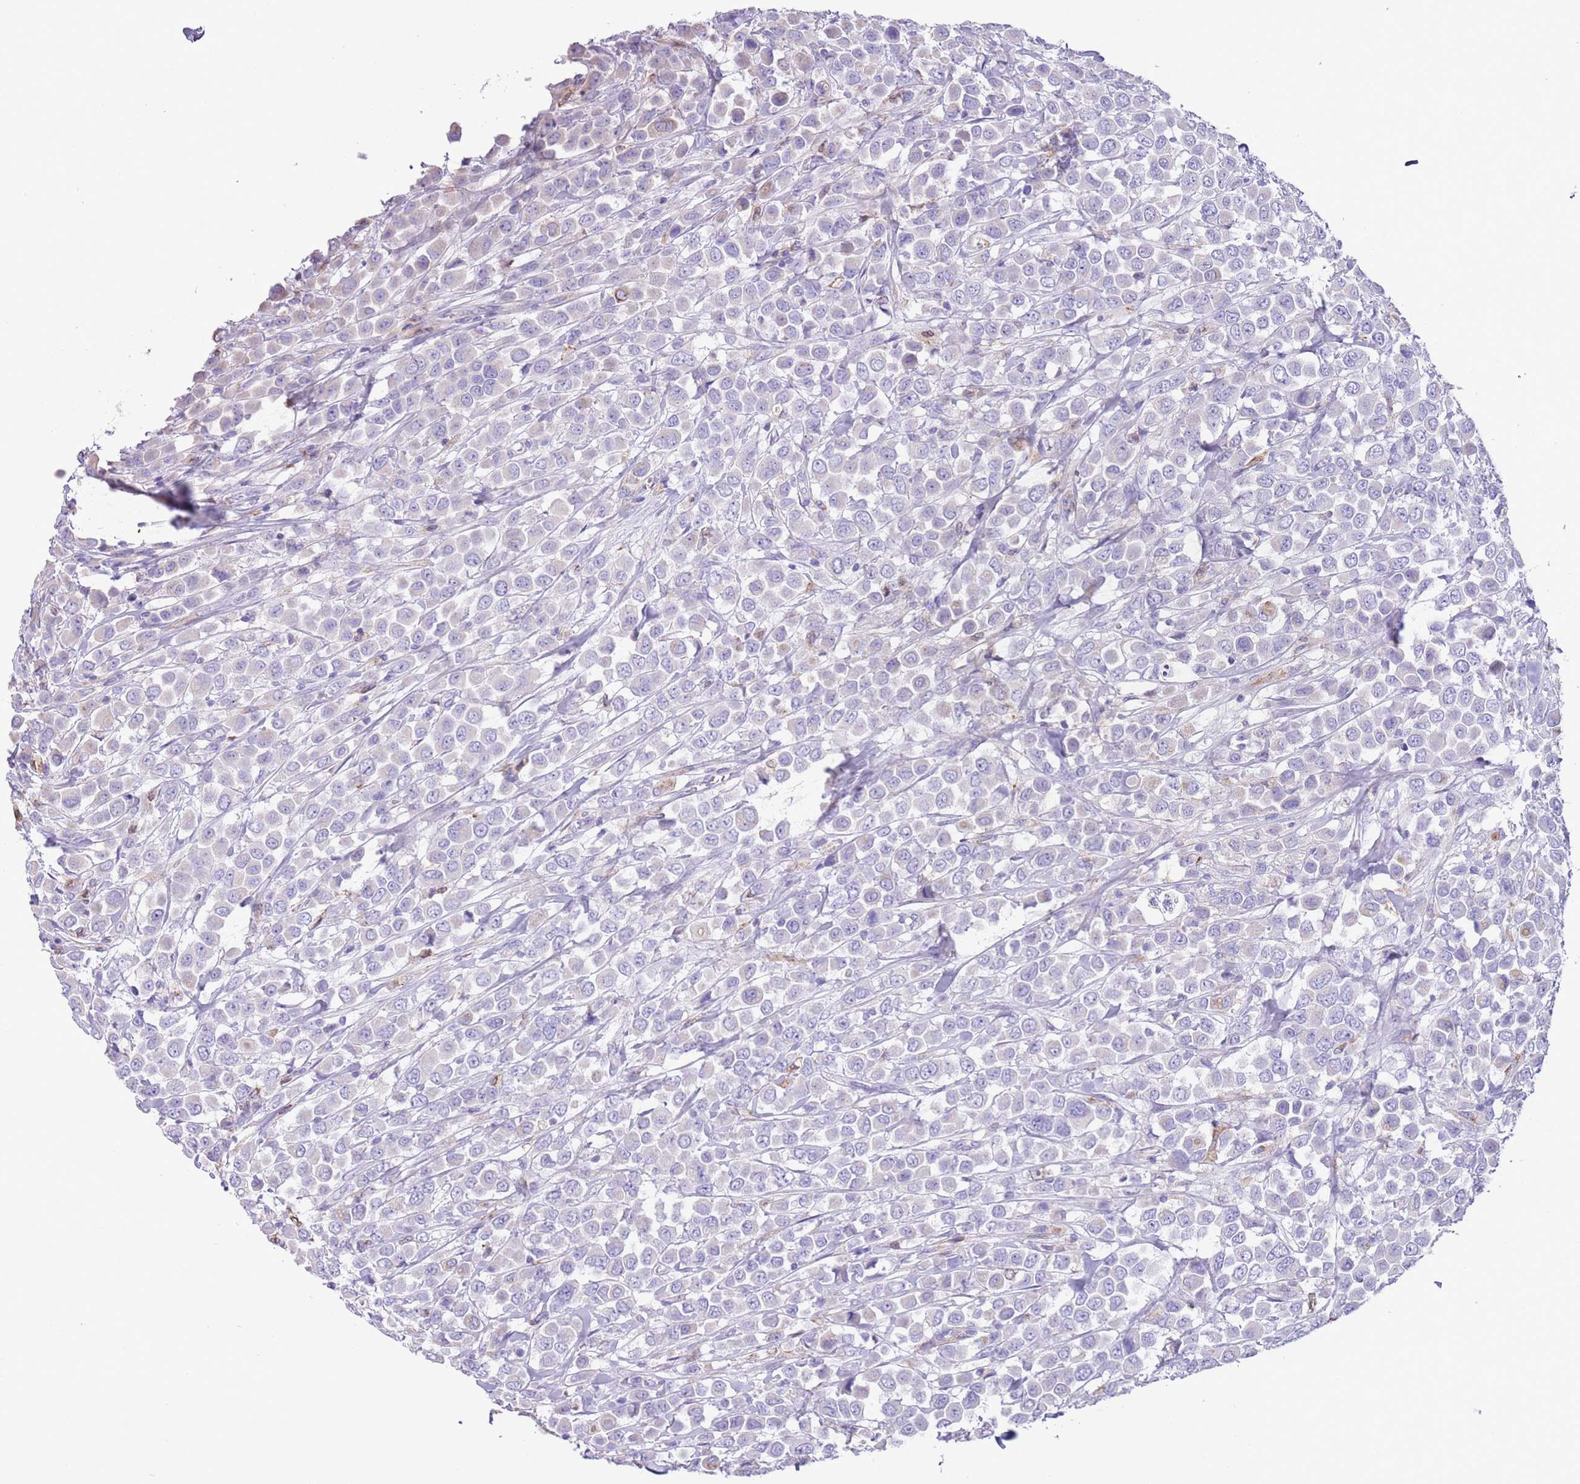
{"staining": {"intensity": "negative", "quantity": "none", "location": "none"}, "tissue": "breast cancer", "cell_type": "Tumor cells", "image_type": "cancer", "snomed": [{"axis": "morphology", "description": "Duct carcinoma"}, {"axis": "topography", "description": "Breast"}], "caption": "DAB immunohistochemical staining of intraductal carcinoma (breast) exhibits no significant positivity in tumor cells.", "gene": "ZNF697", "patient": {"sex": "female", "age": 61}}